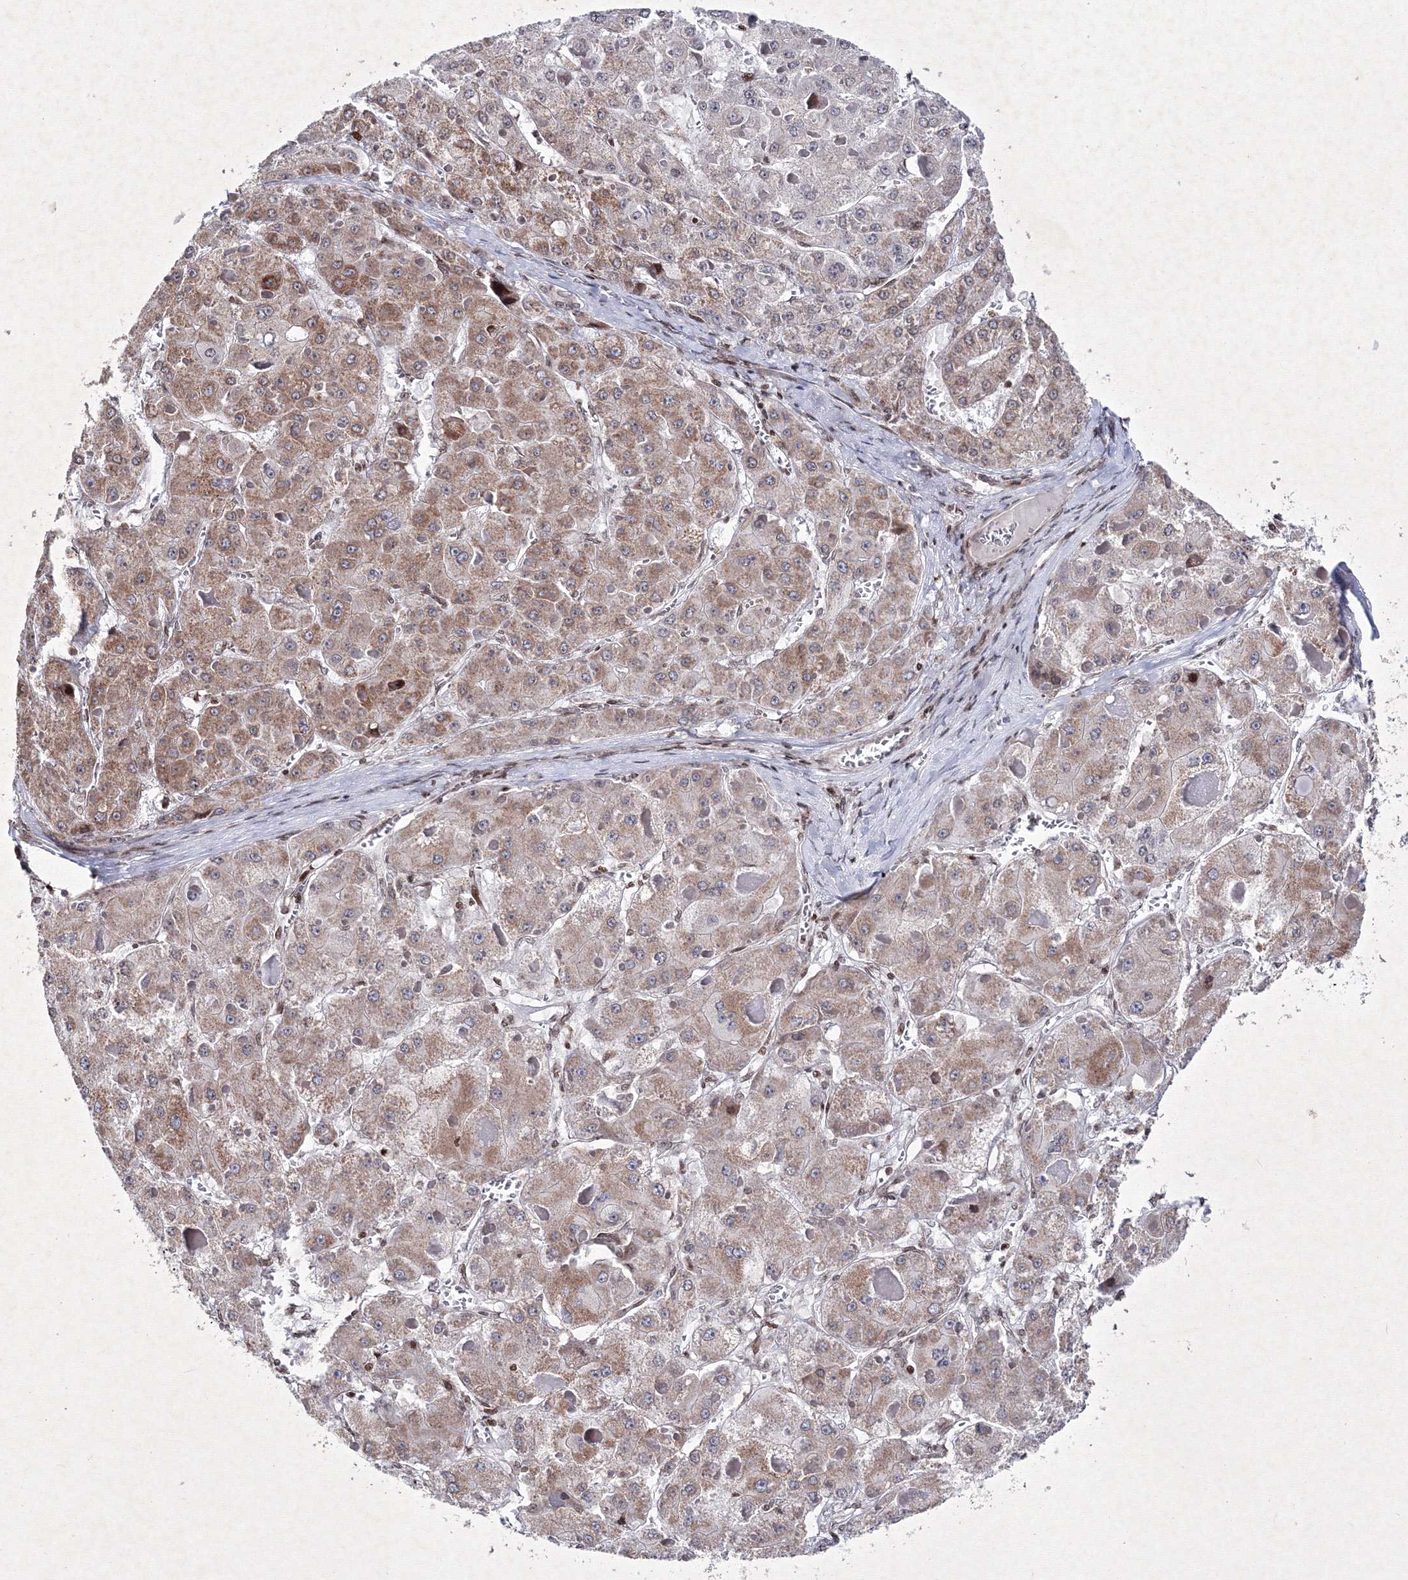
{"staining": {"intensity": "moderate", "quantity": ">75%", "location": "cytoplasmic/membranous"}, "tissue": "liver cancer", "cell_type": "Tumor cells", "image_type": "cancer", "snomed": [{"axis": "morphology", "description": "Carcinoma, Hepatocellular, NOS"}, {"axis": "topography", "description": "Liver"}], "caption": "IHC image of liver cancer stained for a protein (brown), which exhibits medium levels of moderate cytoplasmic/membranous positivity in about >75% of tumor cells.", "gene": "SMIM29", "patient": {"sex": "female", "age": 73}}